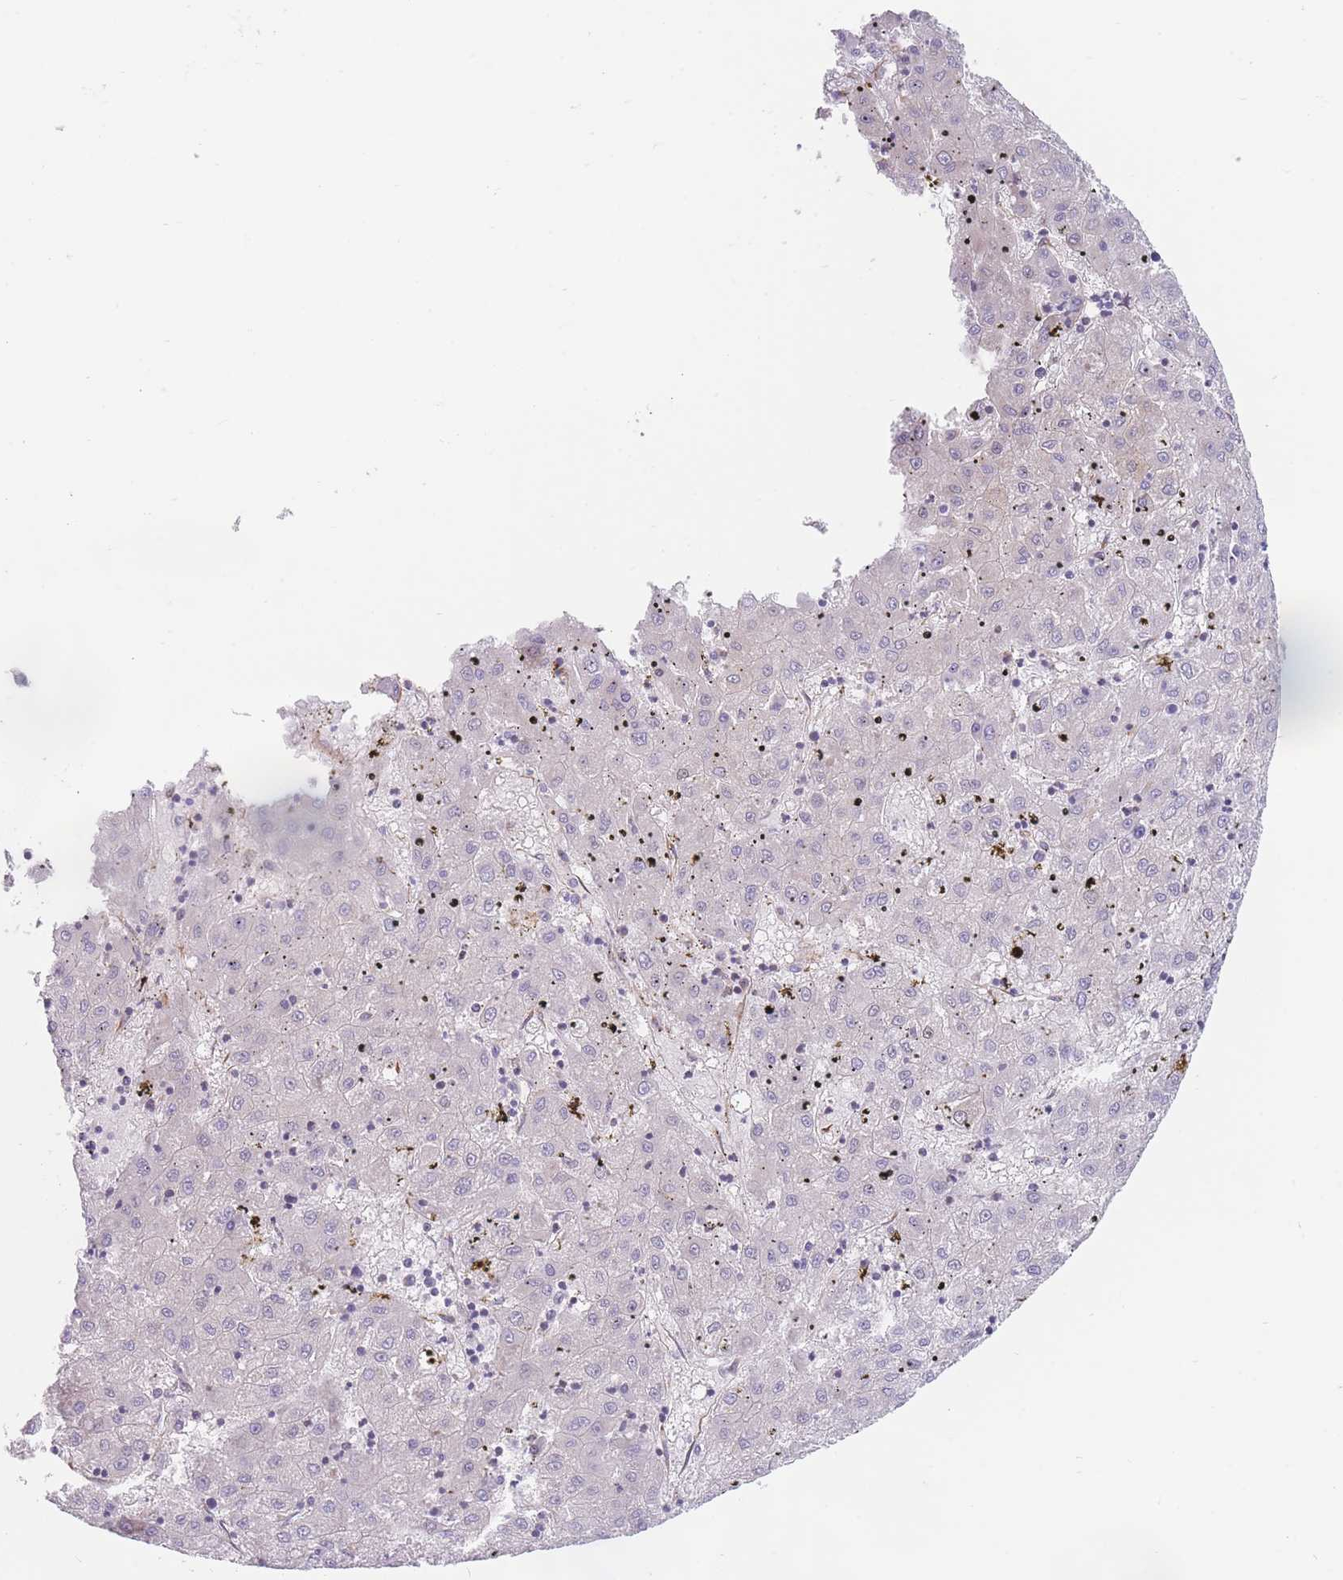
{"staining": {"intensity": "negative", "quantity": "none", "location": "none"}, "tissue": "liver cancer", "cell_type": "Tumor cells", "image_type": "cancer", "snomed": [{"axis": "morphology", "description": "Carcinoma, Hepatocellular, NOS"}, {"axis": "topography", "description": "Liver"}], "caption": "DAB immunohistochemical staining of human liver hepatocellular carcinoma displays no significant staining in tumor cells.", "gene": "AK9", "patient": {"sex": "male", "age": 72}}